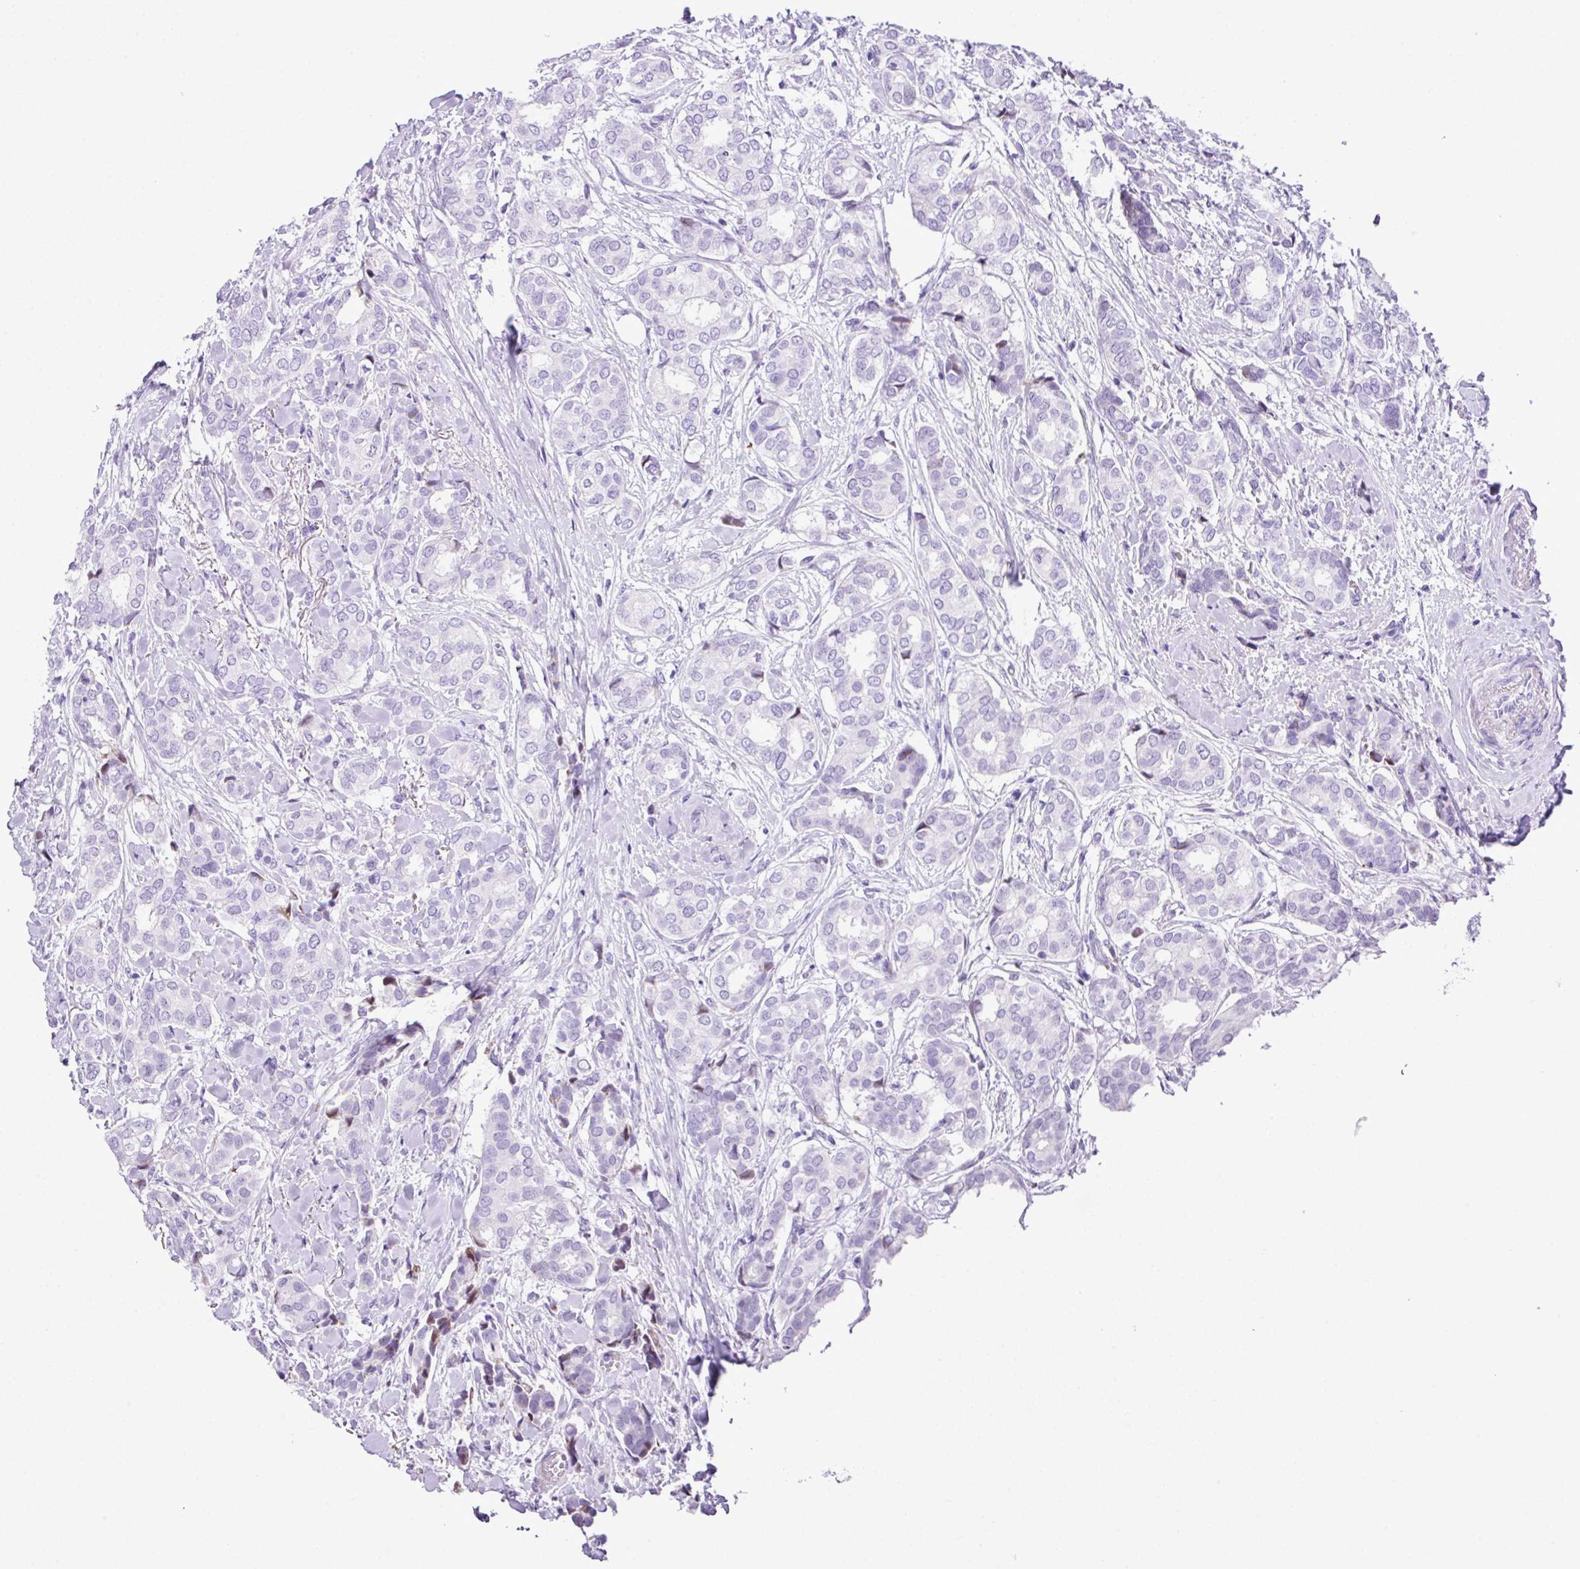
{"staining": {"intensity": "negative", "quantity": "none", "location": "none"}, "tissue": "breast cancer", "cell_type": "Tumor cells", "image_type": "cancer", "snomed": [{"axis": "morphology", "description": "Duct carcinoma"}, {"axis": "topography", "description": "Breast"}], "caption": "This image is of breast intraductal carcinoma stained with IHC to label a protein in brown with the nuclei are counter-stained blue. There is no staining in tumor cells.", "gene": "RCAN2", "patient": {"sex": "female", "age": 73}}